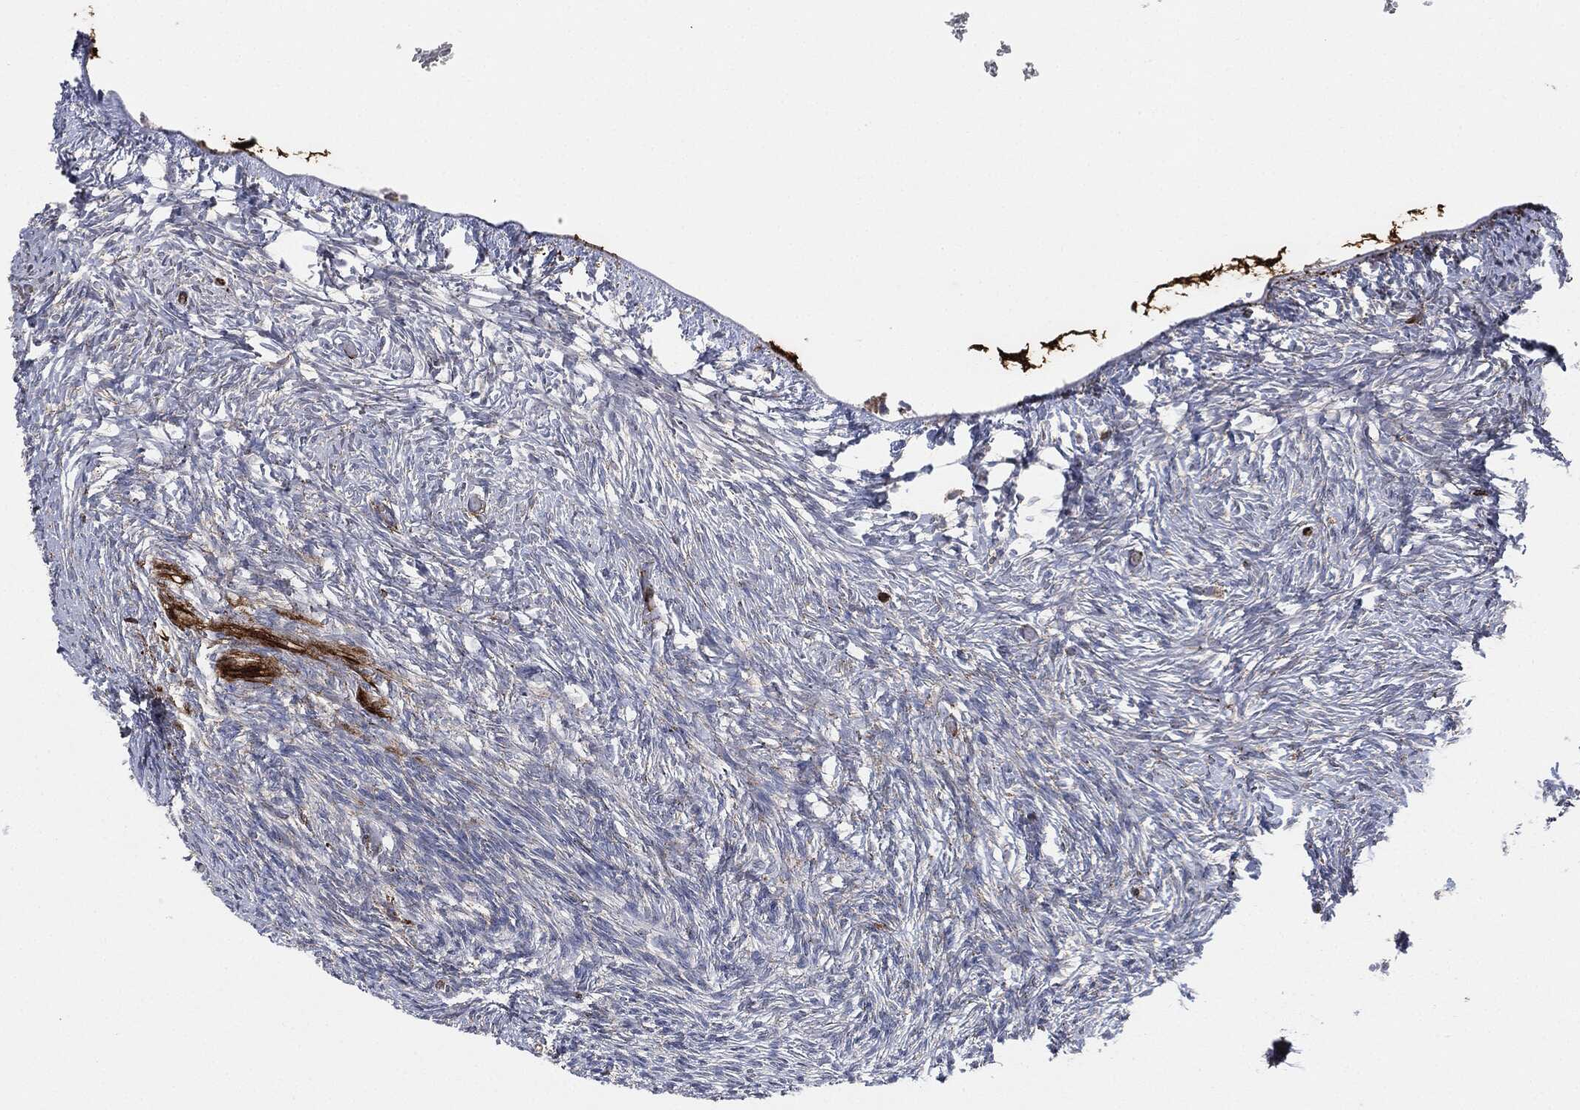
{"staining": {"intensity": "strong", "quantity": ">75%", "location": "cytoplasmic/membranous"}, "tissue": "ovary", "cell_type": "Follicle cells", "image_type": "normal", "snomed": [{"axis": "morphology", "description": "Normal tissue, NOS"}, {"axis": "topography", "description": "Ovary"}], "caption": "Immunohistochemistry (IHC) staining of unremarkable ovary, which reveals high levels of strong cytoplasmic/membranous staining in about >75% of follicle cells indicating strong cytoplasmic/membranous protein positivity. The staining was performed using DAB (3,3'-diaminobenzidine) (brown) for protein detection and nuclei were counterstained in hematoxylin (blue).", "gene": "CALR", "patient": {"sex": "female", "age": 39}}